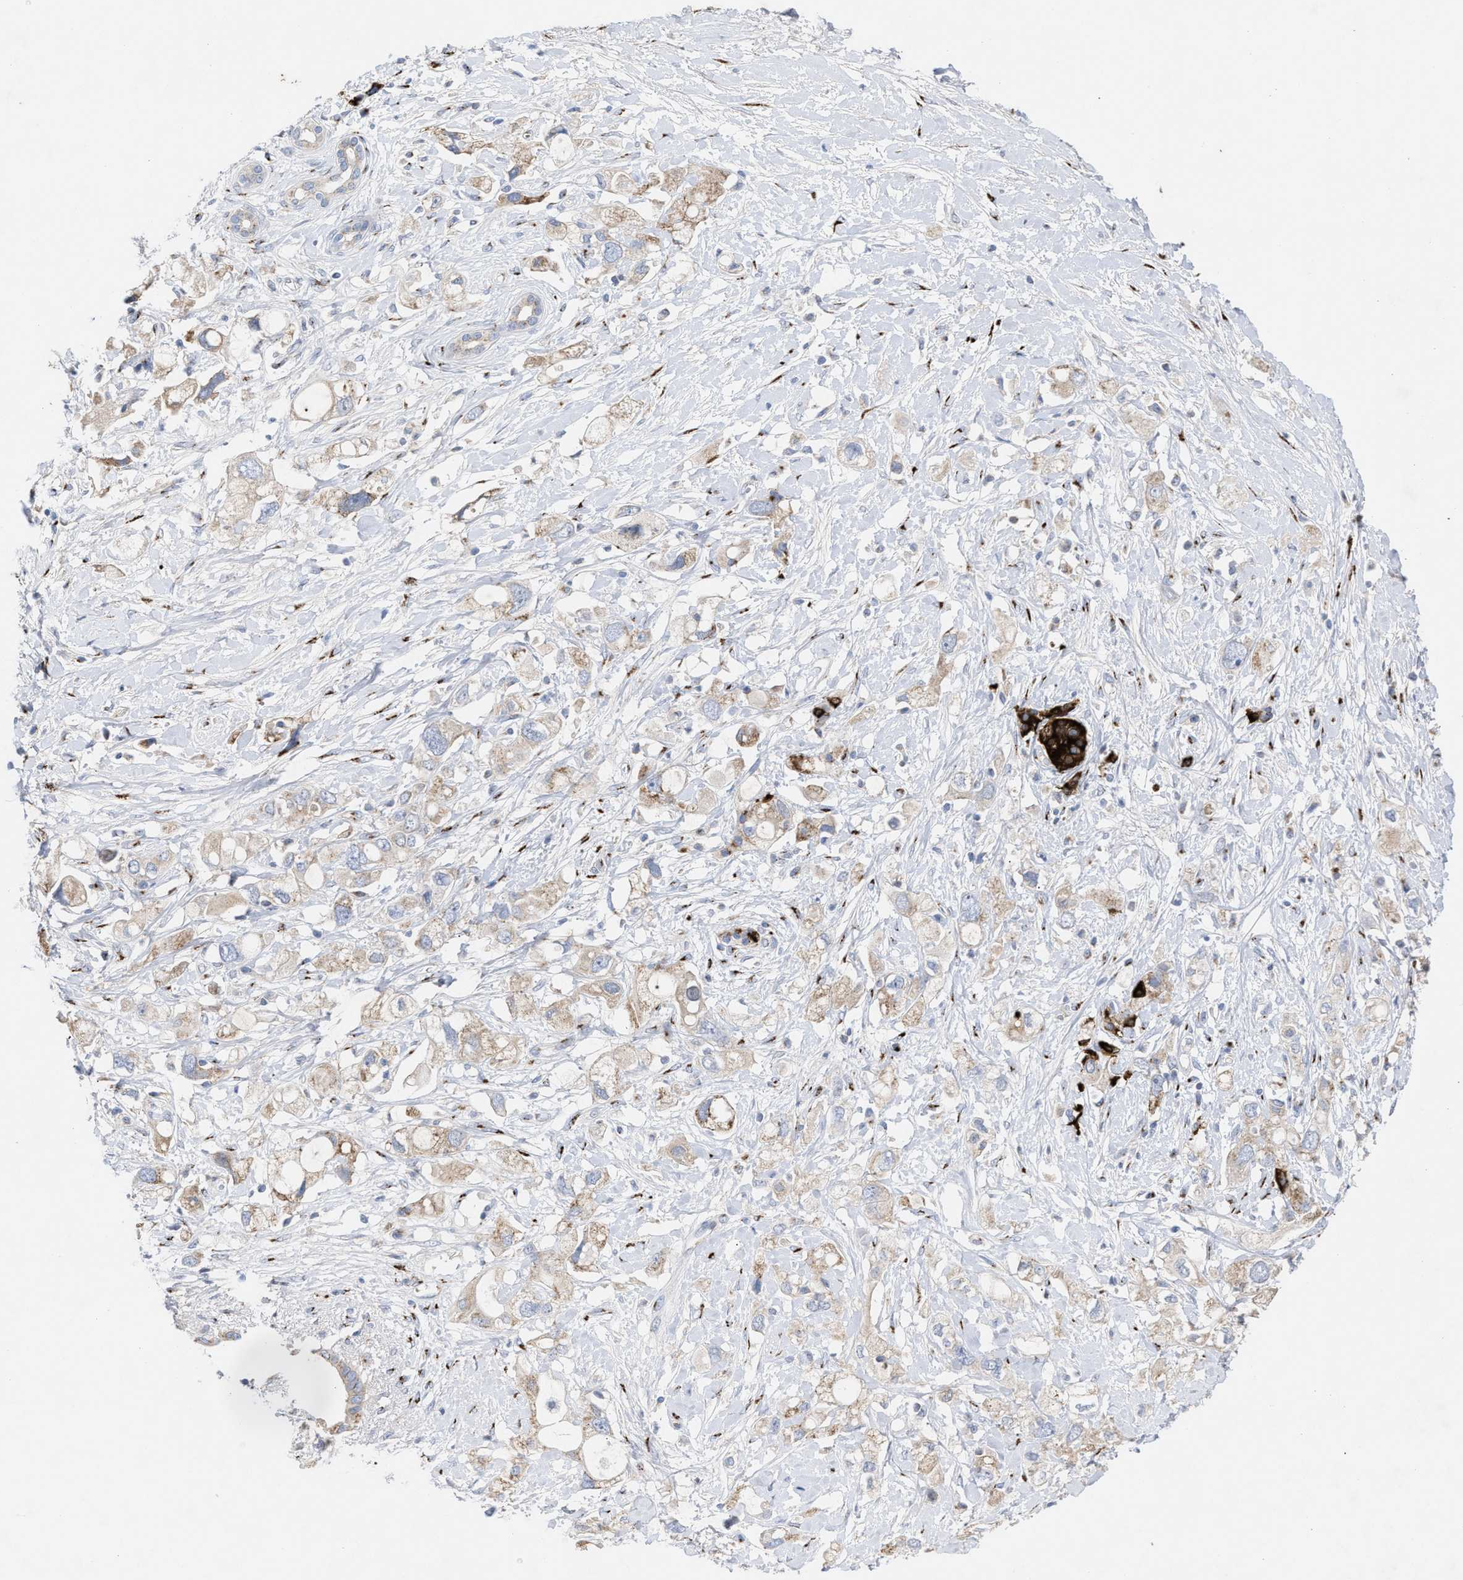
{"staining": {"intensity": "weak", "quantity": ">75%", "location": "cytoplasmic/membranous"}, "tissue": "pancreatic cancer", "cell_type": "Tumor cells", "image_type": "cancer", "snomed": [{"axis": "morphology", "description": "Adenocarcinoma, NOS"}, {"axis": "topography", "description": "Pancreas"}], "caption": "High-magnification brightfield microscopy of pancreatic adenocarcinoma stained with DAB (3,3'-diaminobenzidine) (brown) and counterstained with hematoxylin (blue). tumor cells exhibit weak cytoplasmic/membranous positivity is identified in about>75% of cells. Immunohistochemistry (ihc) stains the protein of interest in brown and the nuclei are stained blue.", "gene": "CCL2", "patient": {"sex": "female", "age": 56}}